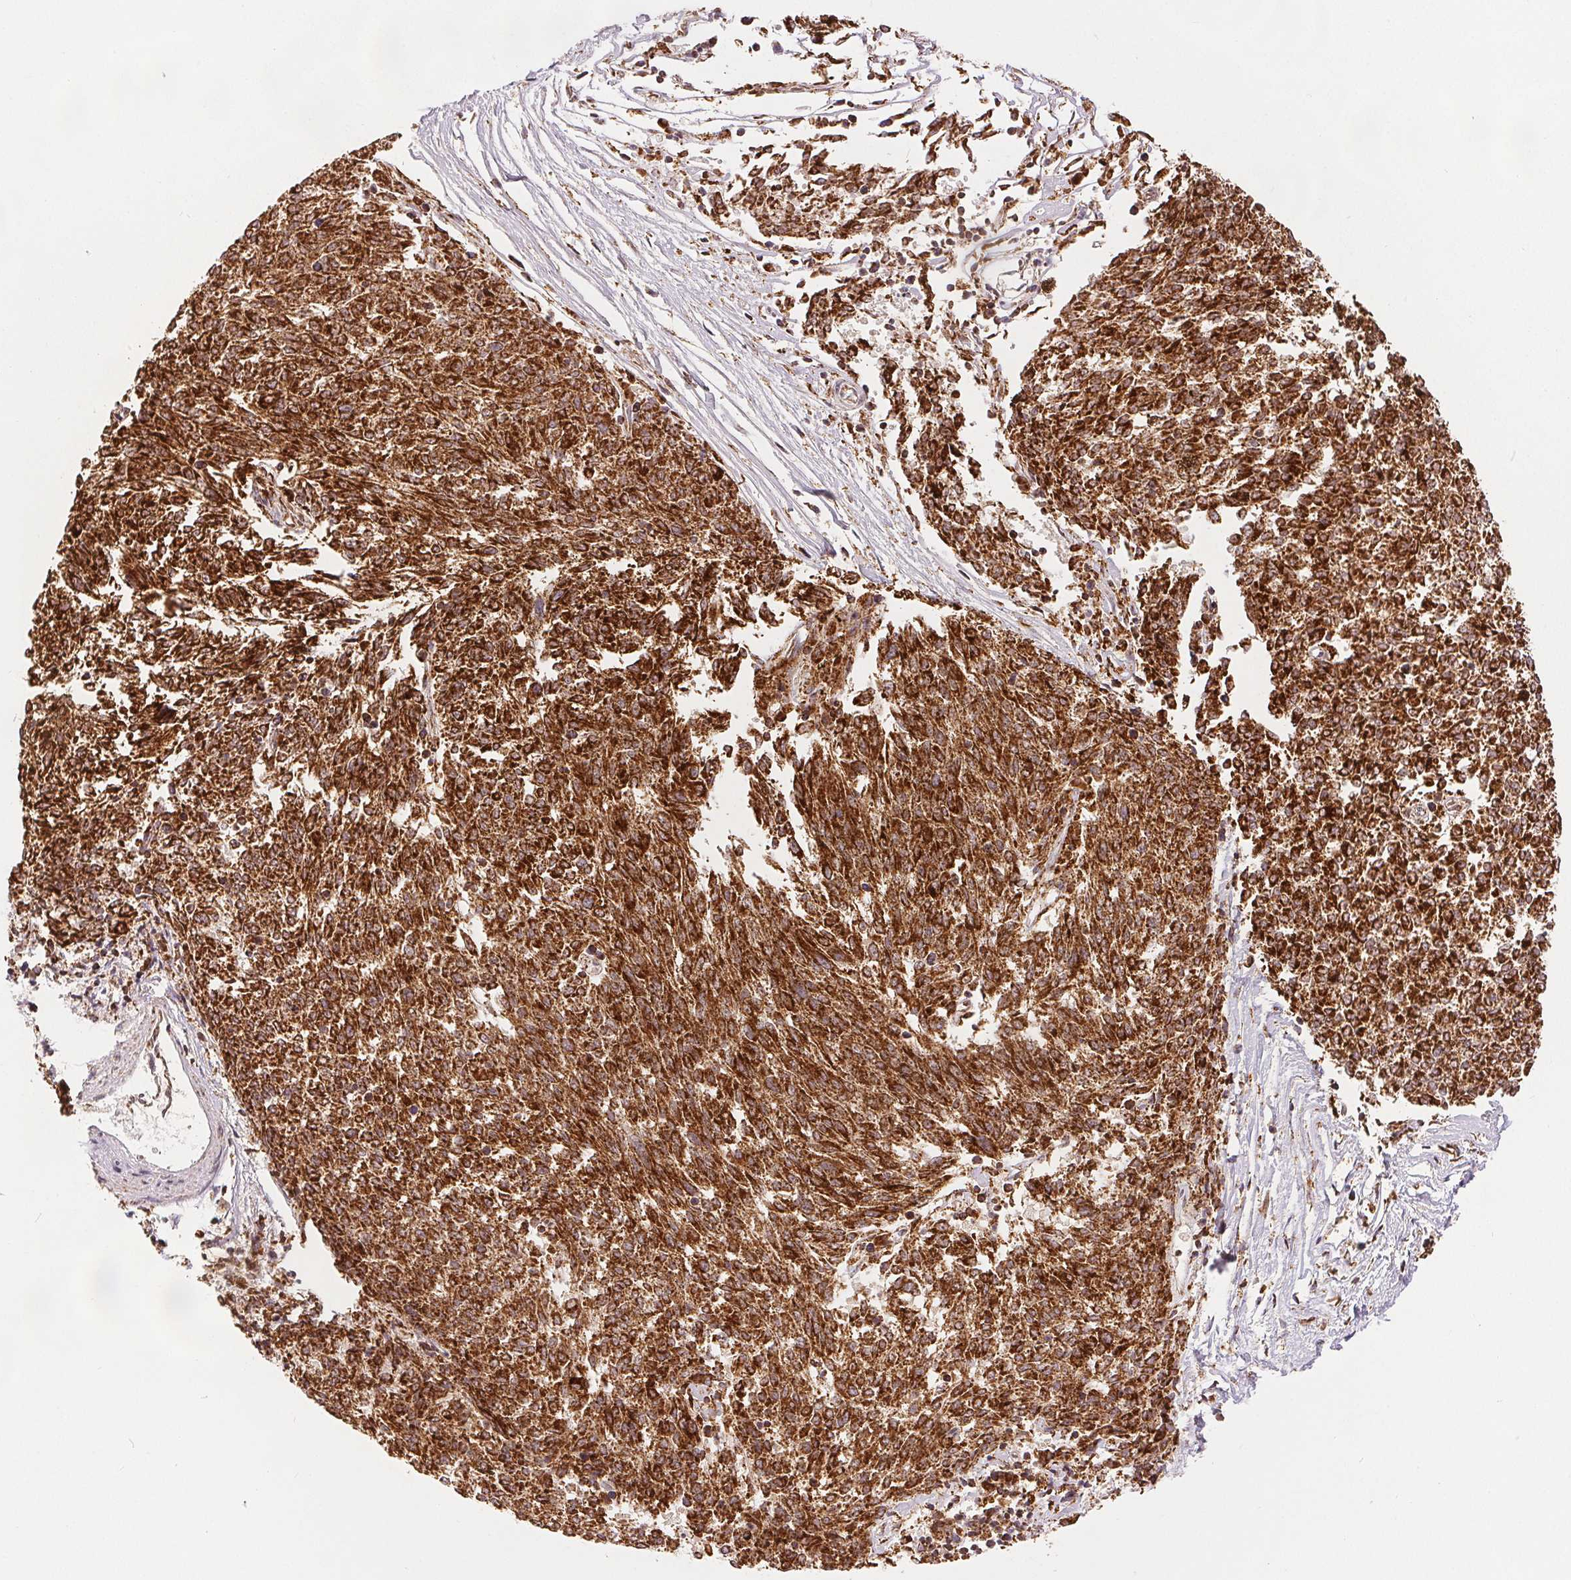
{"staining": {"intensity": "strong", "quantity": ">75%", "location": "cytoplasmic/membranous"}, "tissue": "melanoma", "cell_type": "Tumor cells", "image_type": "cancer", "snomed": [{"axis": "morphology", "description": "Malignant melanoma, NOS"}, {"axis": "topography", "description": "Skin"}], "caption": "Immunohistochemical staining of human melanoma reveals high levels of strong cytoplasmic/membranous positivity in approximately >75% of tumor cells. (Stains: DAB in brown, nuclei in blue, Microscopy: brightfield microscopy at high magnification).", "gene": "SDHB", "patient": {"sex": "female", "age": 72}}